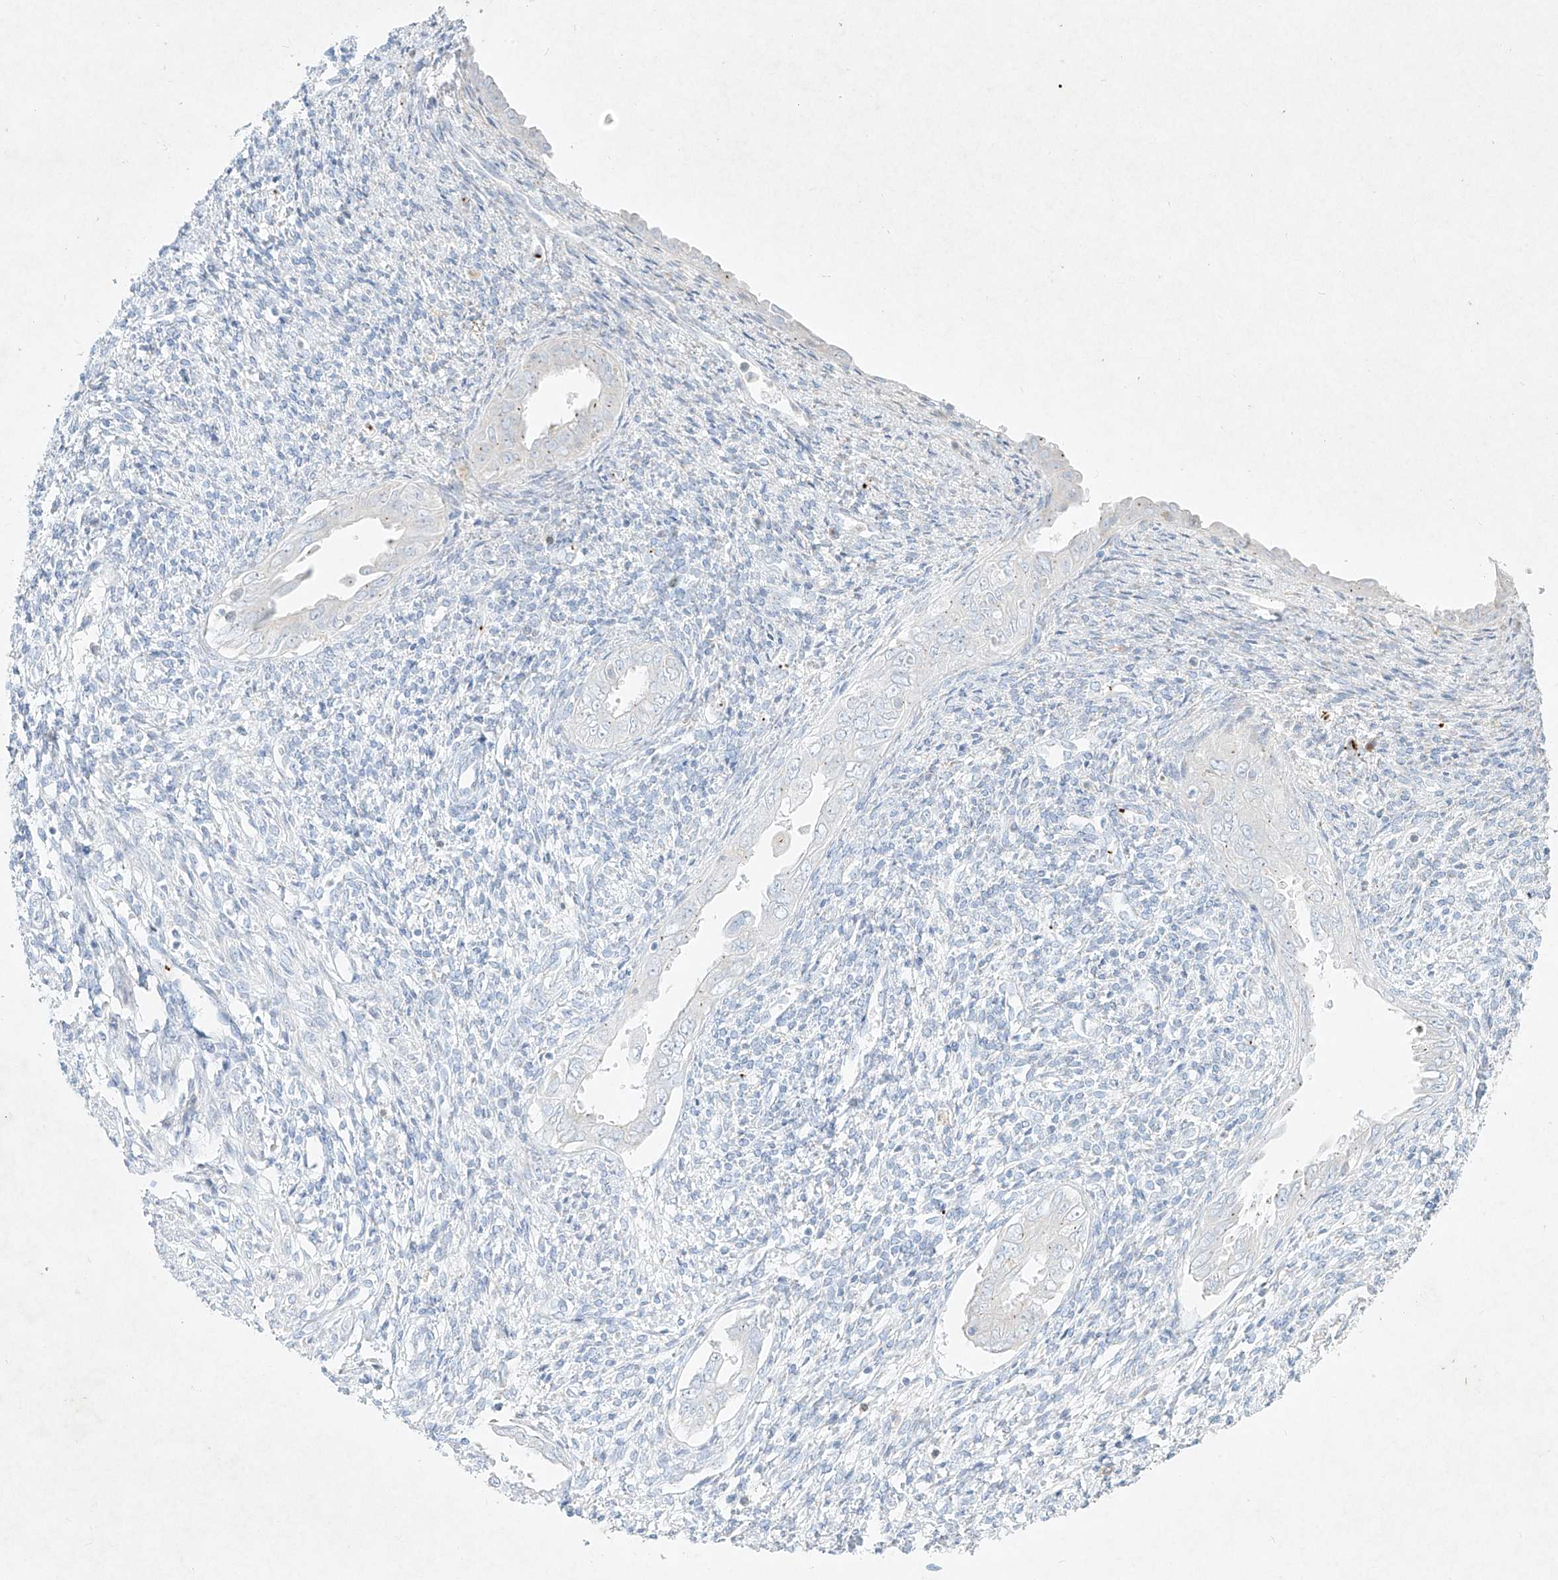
{"staining": {"intensity": "negative", "quantity": "none", "location": "none"}, "tissue": "endometrium", "cell_type": "Cells in endometrial stroma", "image_type": "normal", "snomed": [{"axis": "morphology", "description": "Normal tissue, NOS"}, {"axis": "topography", "description": "Endometrium"}], "caption": "Endometrium was stained to show a protein in brown. There is no significant expression in cells in endometrial stroma. (Stains: DAB immunohistochemistry with hematoxylin counter stain, Microscopy: brightfield microscopy at high magnification).", "gene": "PLEK", "patient": {"sex": "female", "age": 66}}